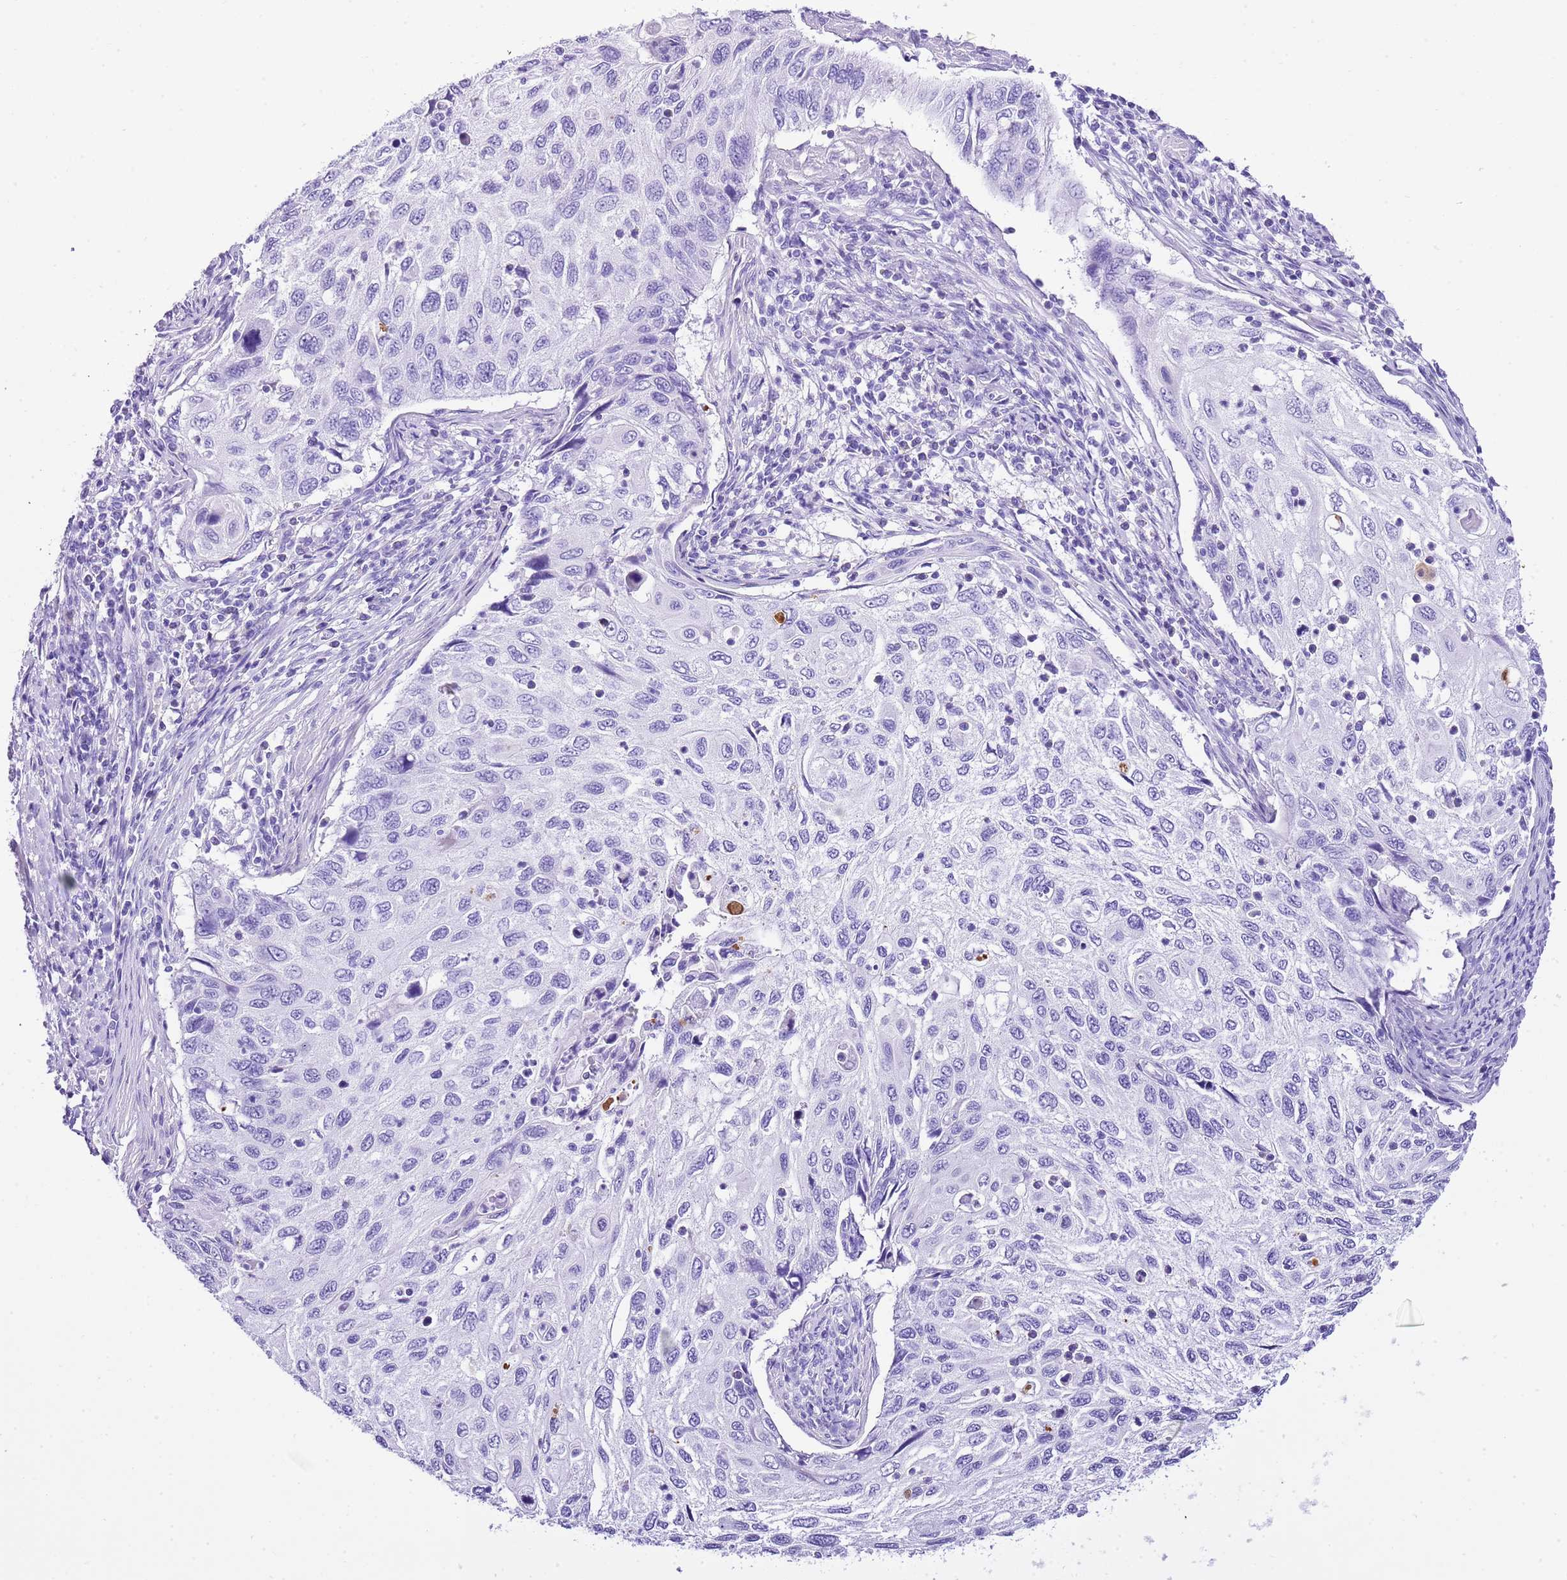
{"staining": {"intensity": "negative", "quantity": "none", "location": "none"}, "tissue": "cervical cancer", "cell_type": "Tumor cells", "image_type": "cancer", "snomed": [{"axis": "morphology", "description": "Squamous cell carcinoma, NOS"}, {"axis": "topography", "description": "Cervix"}], "caption": "An immunohistochemistry micrograph of squamous cell carcinoma (cervical) is shown. There is no staining in tumor cells of squamous cell carcinoma (cervical). Brightfield microscopy of immunohistochemistry (IHC) stained with DAB (3,3'-diaminobenzidine) (brown) and hematoxylin (blue), captured at high magnification.", "gene": "KCNC1", "patient": {"sex": "female", "age": 70}}